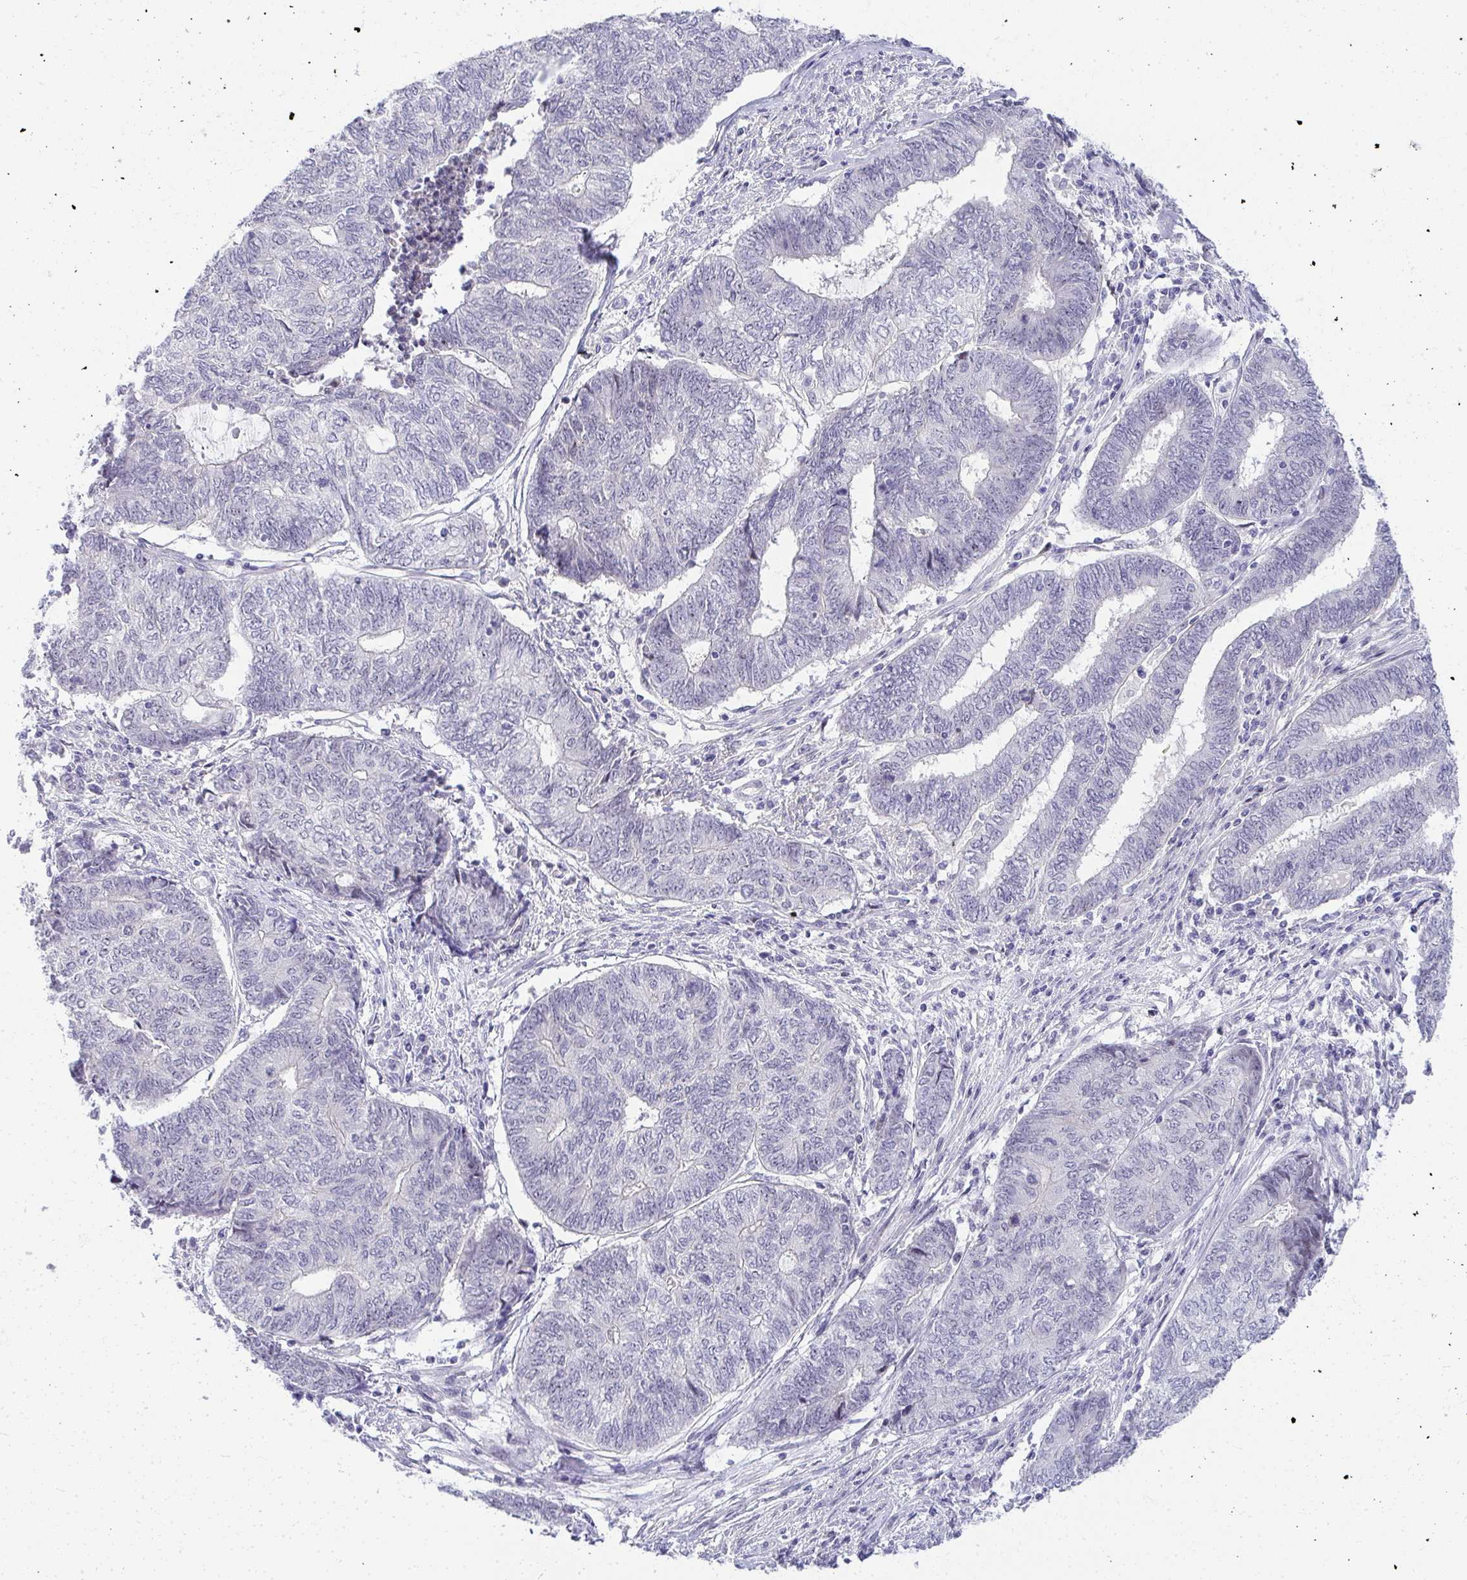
{"staining": {"intensity": "negative", "quantity": "none", "location": "none"}, "tissue": "endometrial cancer", "cell_type": "Tumor cells", "image_type": "cancer", "snomed": [{"axis": "morphology", "description": "Adenocarcinoma, NOS"}, {"axis": "topography", "description": "Uterus"}, {"axis": "topography", "description": "Endometrium"}], "caption": "Photomicrograph shows no significant protein expression in tumor cells of adenocarcinoma (endometrial).", "gene": "EID3", "patient": {"sex": "female", "age": 70}}